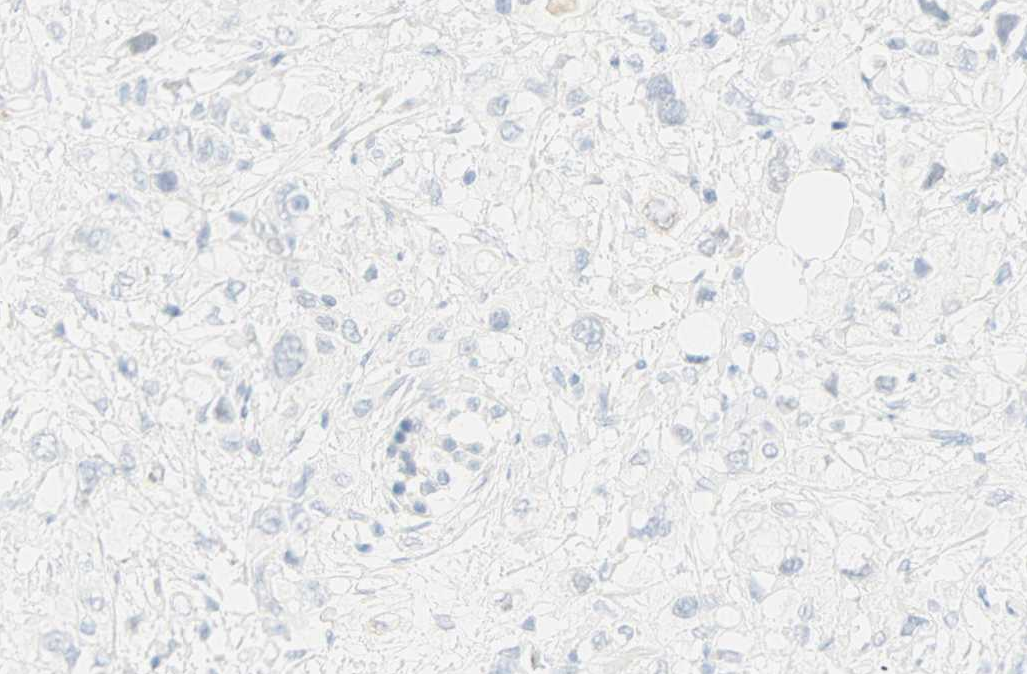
{"staining": {"intensity": "negative", "quantity": "none", "location": "none"}, "tissue": "pancreatic cancer", "cell_type": "Tumor cells", "image_type": "cancer", "snomed": [{"axis": "morphology", "description": "Adenocarcinoma, NOS"}, {"axis": "topography", "description": "Pancreas"}], "caption": "Tumor cells show no significant staining in pancreatic cancer (adenocarcinoma).", "gene": "SELENBP1", "patient": {"sex": "female", "age": 56}}